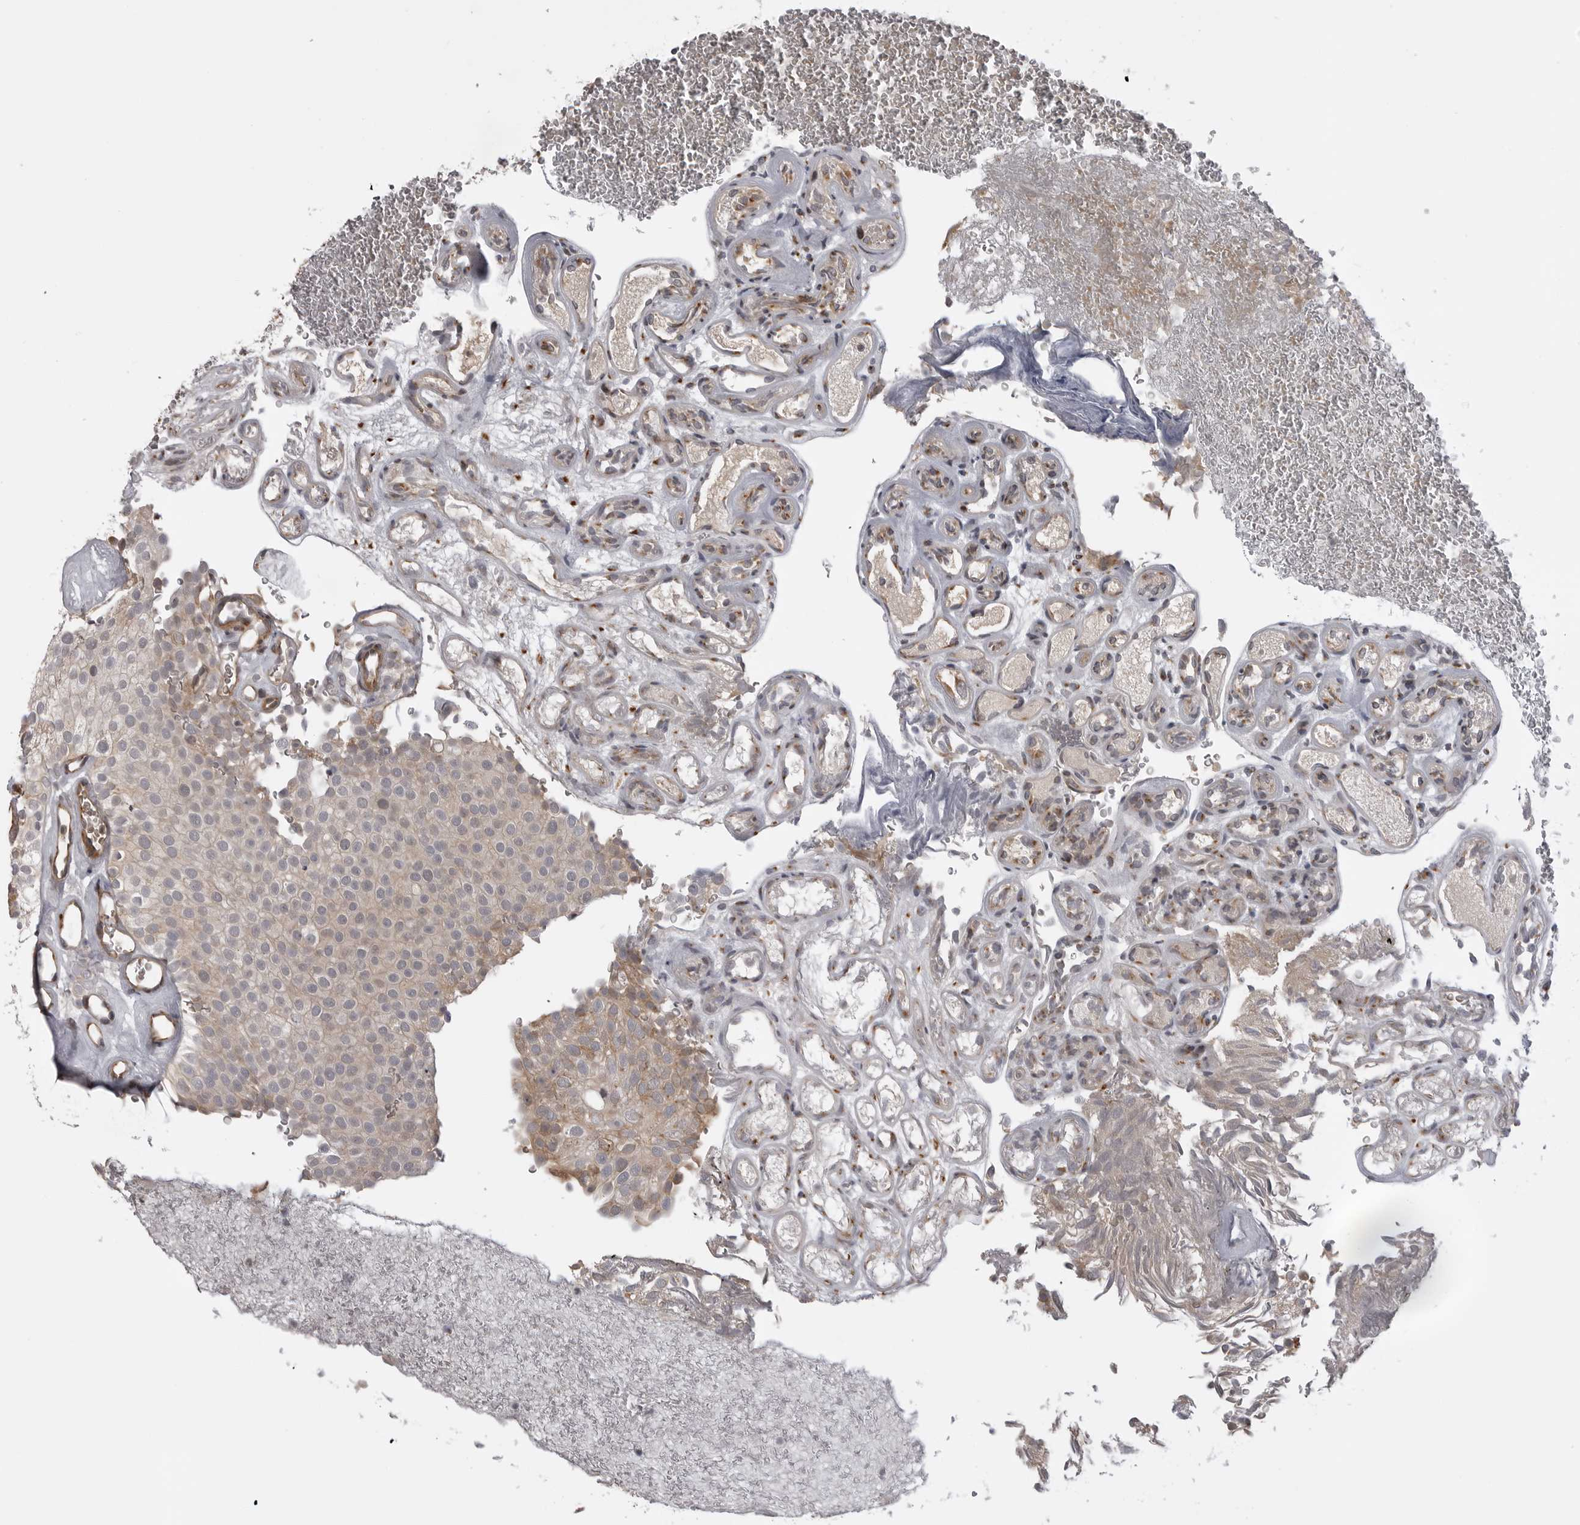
{"staining": {"intensity": "weak", "quantity": ">75%", "location": "cytoplasmic/membranous"}, "tissue": "urothelial cancer", "cell_type": "Tumor cells", "image_type": "cancer", "snomed": [{"axis": "morphology", "description": "Urothelial carcinoma, Low grade"}, {"axis": "topography", "description": "Urinary bladder"}], "caption": "A brown stain labels weak cytoplasmic/membranous staining of a protein in urothelial carcinoma (low-grade) tumor cells.", "gene": "LRRC45", "patient": {"sex": "male", "age": 78}}